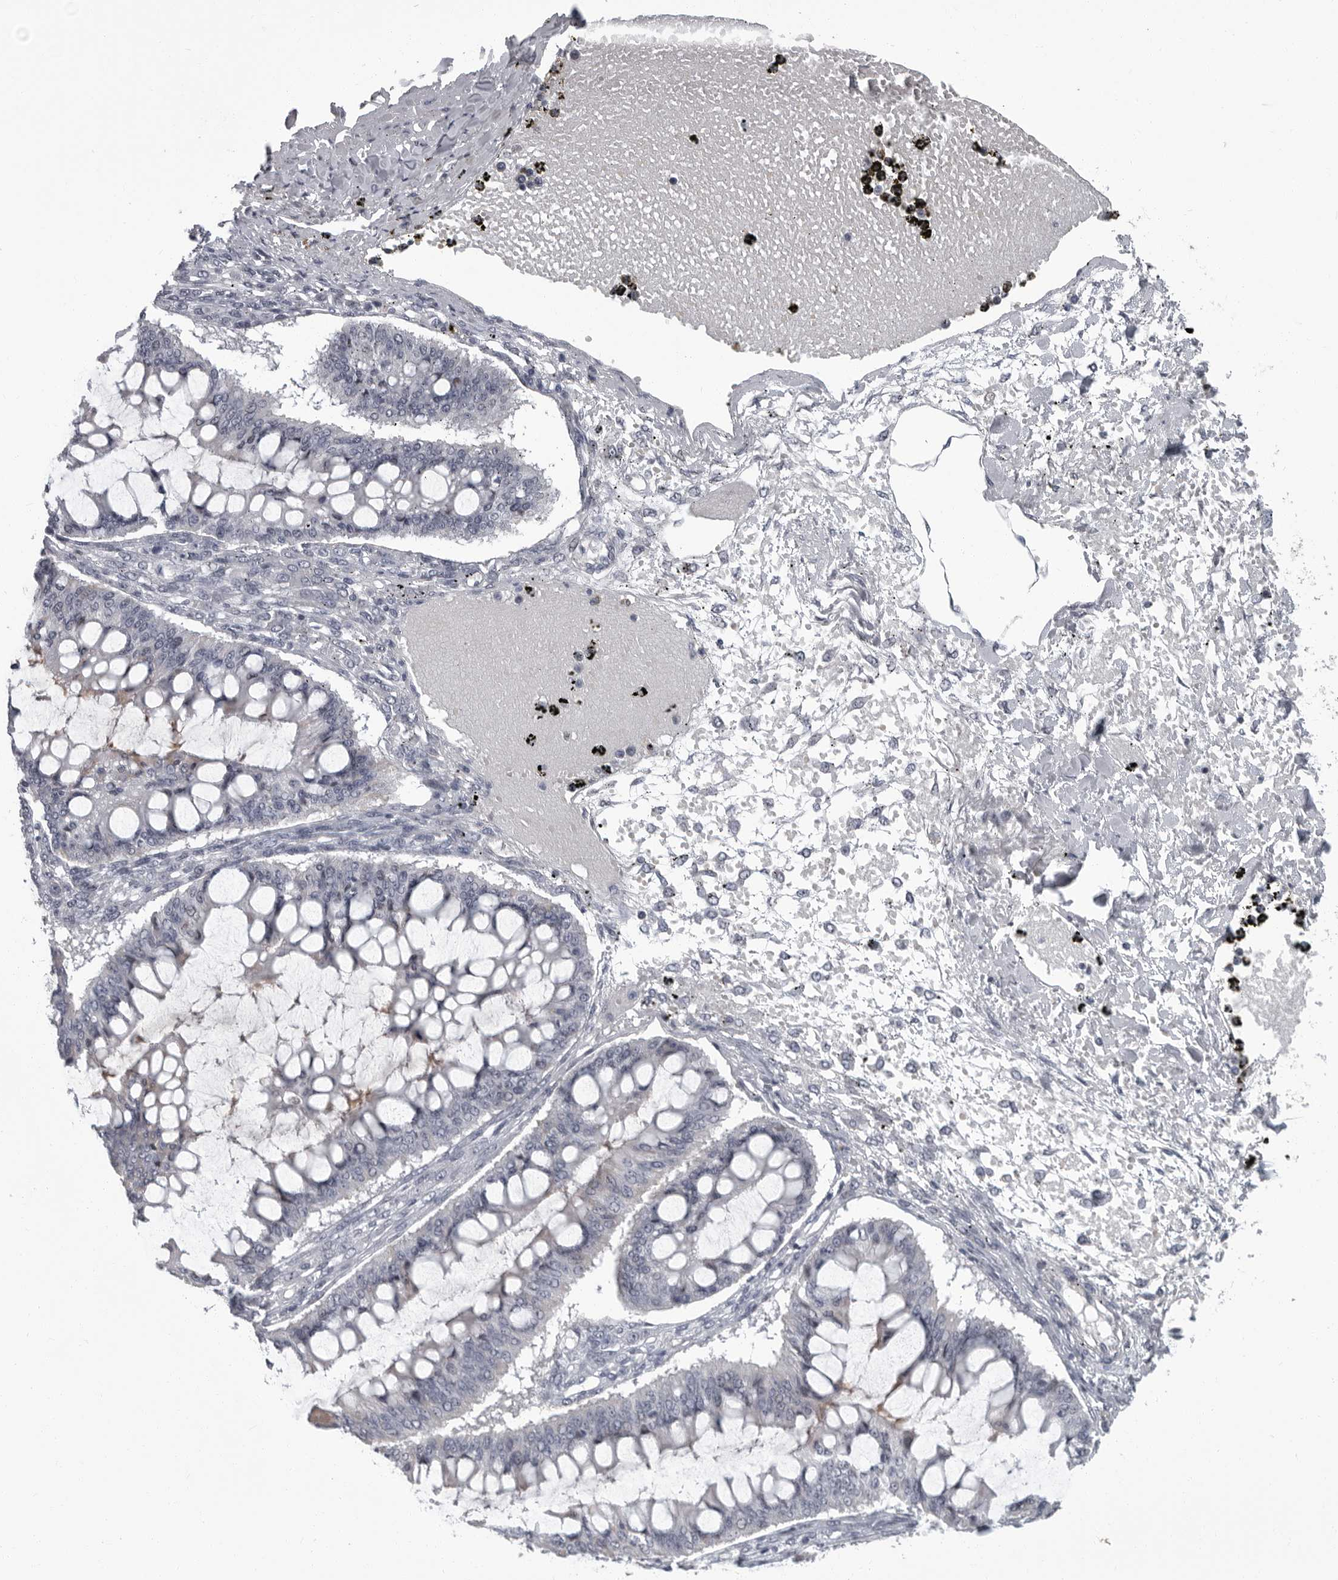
{"staining": {"intensity": "negative", "quantity": "none", "location": "none"}, "tissue": "ovarian cancer", "cell_type": "Tumor cells", "image_type": "cancer", "snomed": [{"axis": "morphology", "description": "Cystadenocarcinoma, mucinous, NOS"}, {"axis": "topography", "description": "Ovary"}], "caption": "Mucinous cystadenocarcinoma (ovarian) was stained to show a protein in brown. There is no significant staining in tumor cells. The staining was performed using DAB (3,3'-diaminobenzidine) to visualize the protein expression in brown, while the nuclei were stained in blue with hematoxylin (Magnification: 20x).", "gene": "SLC25A39", "patient": {"sex": "female", "age": 73}}